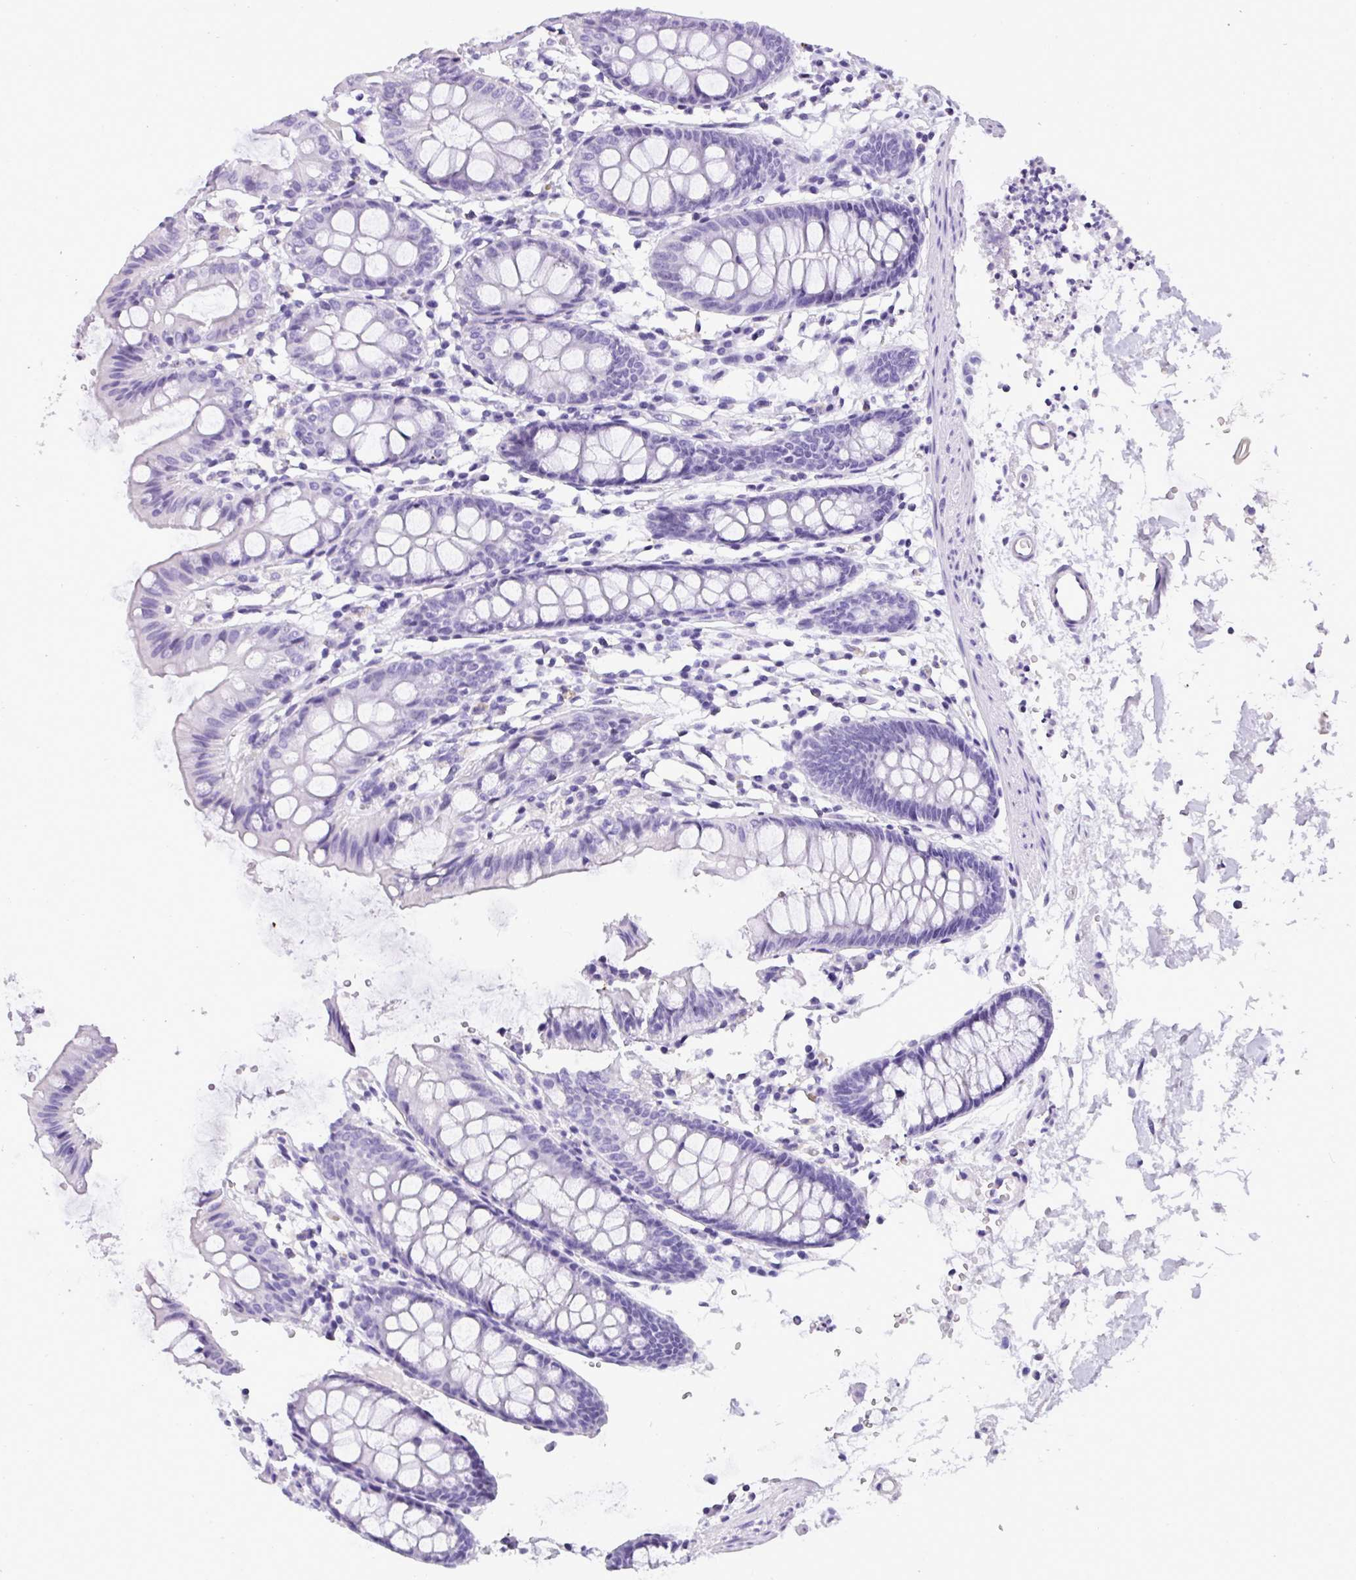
{"staining": {"intensity": "negative", "quantity": "none", "location": "none"}, "tissue": "colon", "cell_type": "Endothelial cells", "image_type": "normal", "snomed": [{"axis": "morphology", "description": "Normal tissue, NOS"}, {"axis": "topography", "description": "Colon"}], "caption": "Image shows no significant protein positivity in endothelial cells of unremarkable colon.", "gene": "MUC21", "patient": {"sex": "female", "age": 84}}